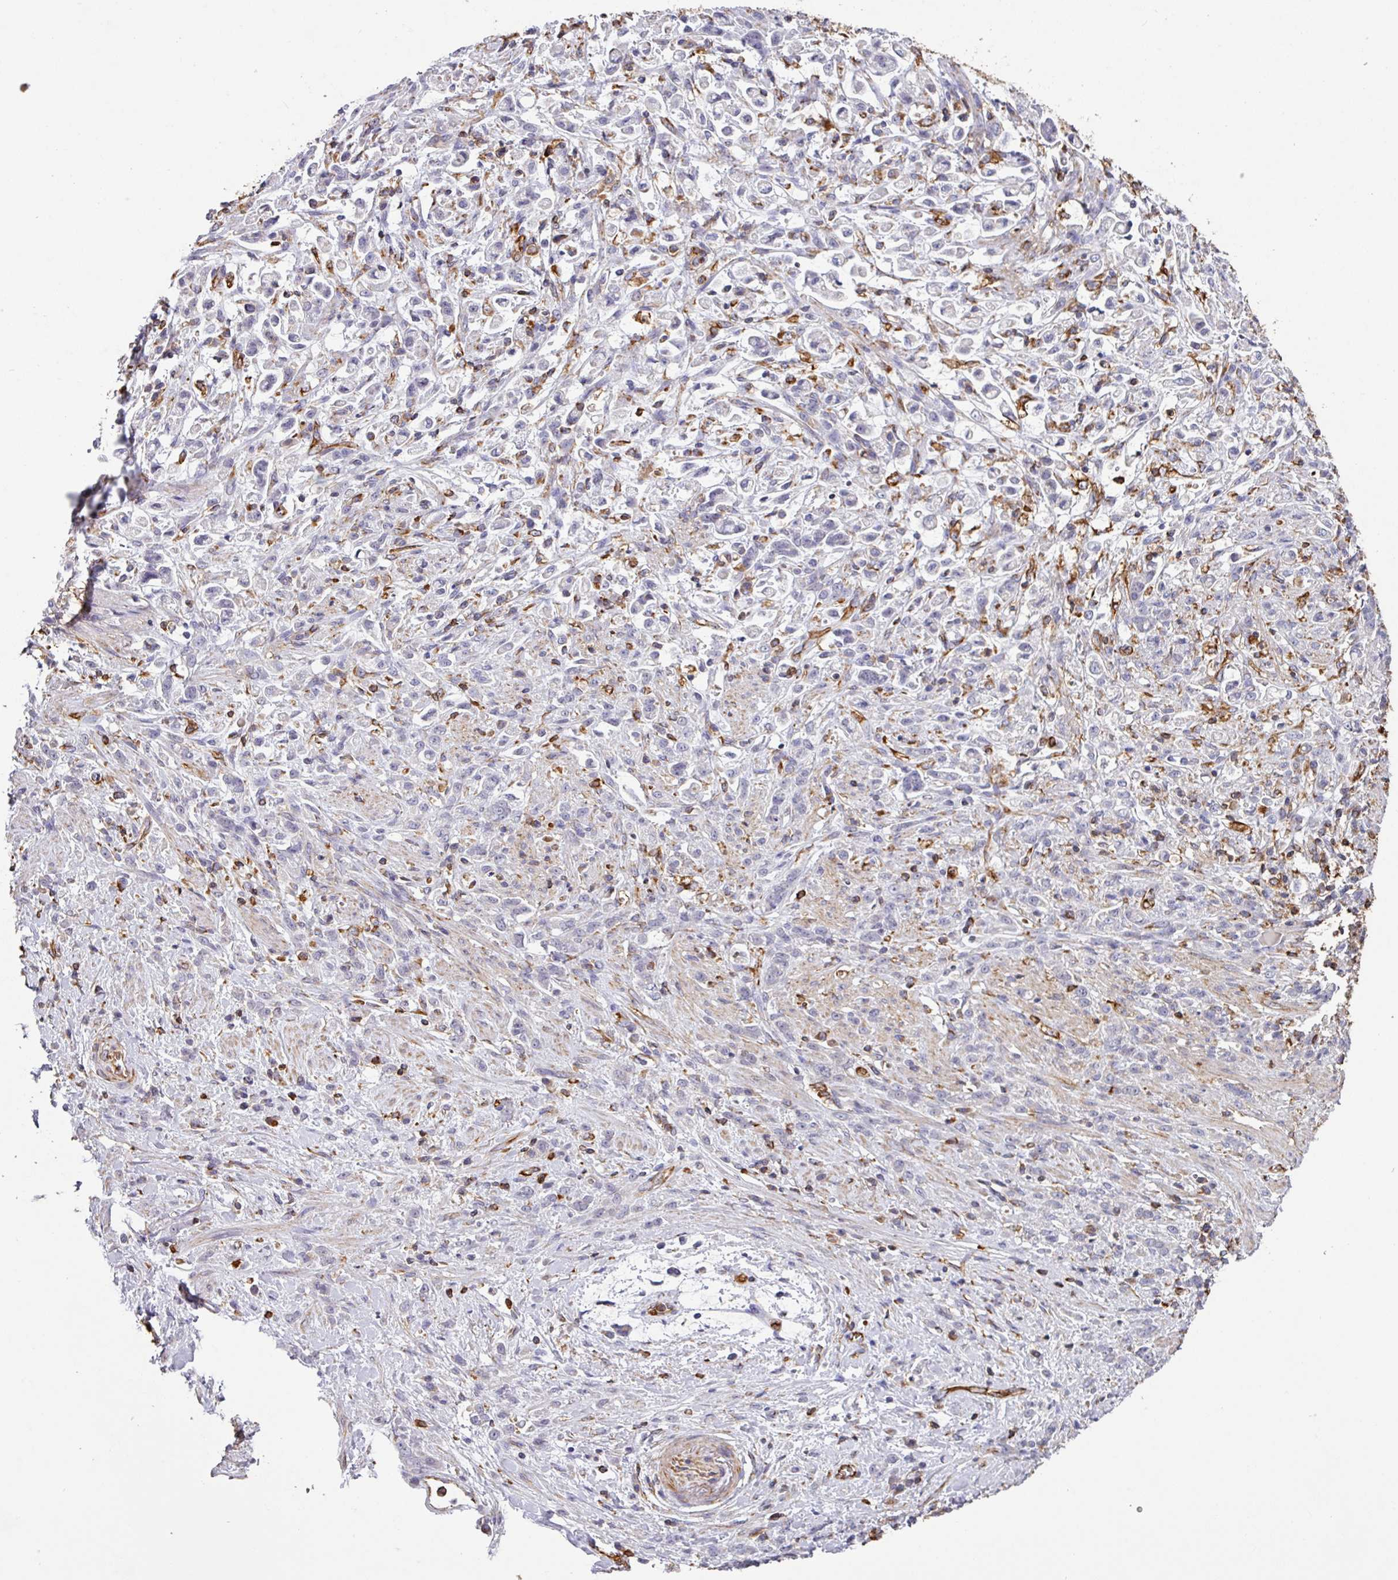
{"staining": {"intensity": "negative", "quantity": "none", "location": "none"}, "tissue": "stomach cancer", "cell_type": "Tumor cells", "image_type": "cancer", "snomed": [{"axis": "morphology", "description": "Adenocarcinoma, NOS"}, {"axis": "topography", "description": "Stomach"}], "caption": "Immunohistochemistry histopathology image of human stomach cancer stained for a protein (brown), which reveals no staining in tumor cells.", "gene": "ZNF280C", "patient": {"sex": "female", "age": 60}}